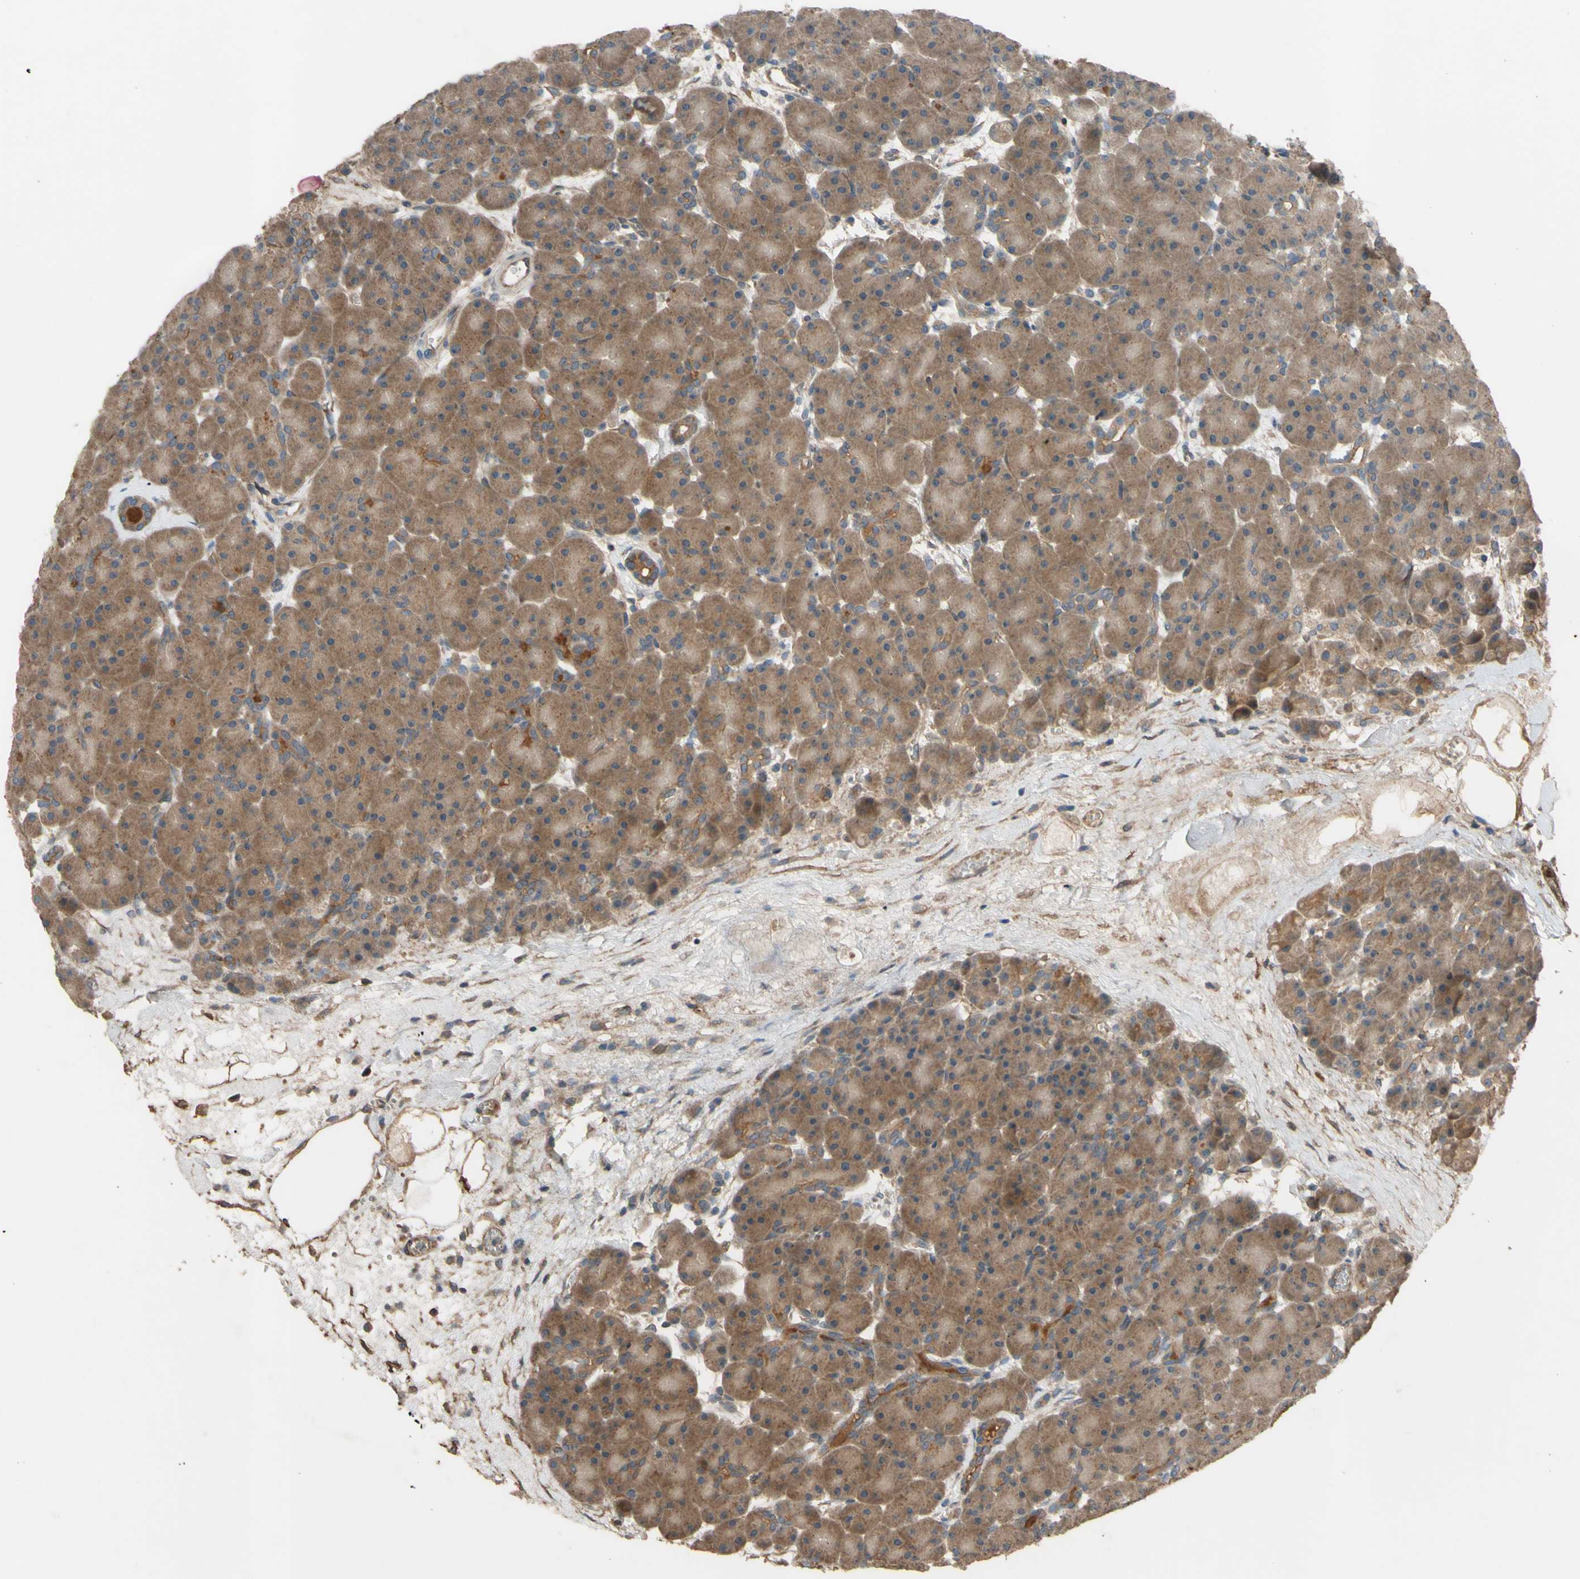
{"staining": {"intensity": "moderate", "quantity": ">75%", "location": "cytoplasmic/membranous"}, "tissue": "pancreas", "cell_type": "Exocrine glandular cells", "image_type": "normal", "snomed": [{"axis": "morphology", "description": "Normal tissue, NOS"}, {"axis": "topography", "description": "Pancreas"}], "caption": "A brown stain highlights moderate cytoplasmic/membranous expression of a protein in exocrine glandular cells of unremarkable pancreas. The staining was performed using DAB (3,3'-diaminobenzidine), with brown indicating positive protein expression. Nuclei are stained blue with hematoxylin.", "gene": "SHROOM4", "patient": {"sex": "male", "age": 66}}